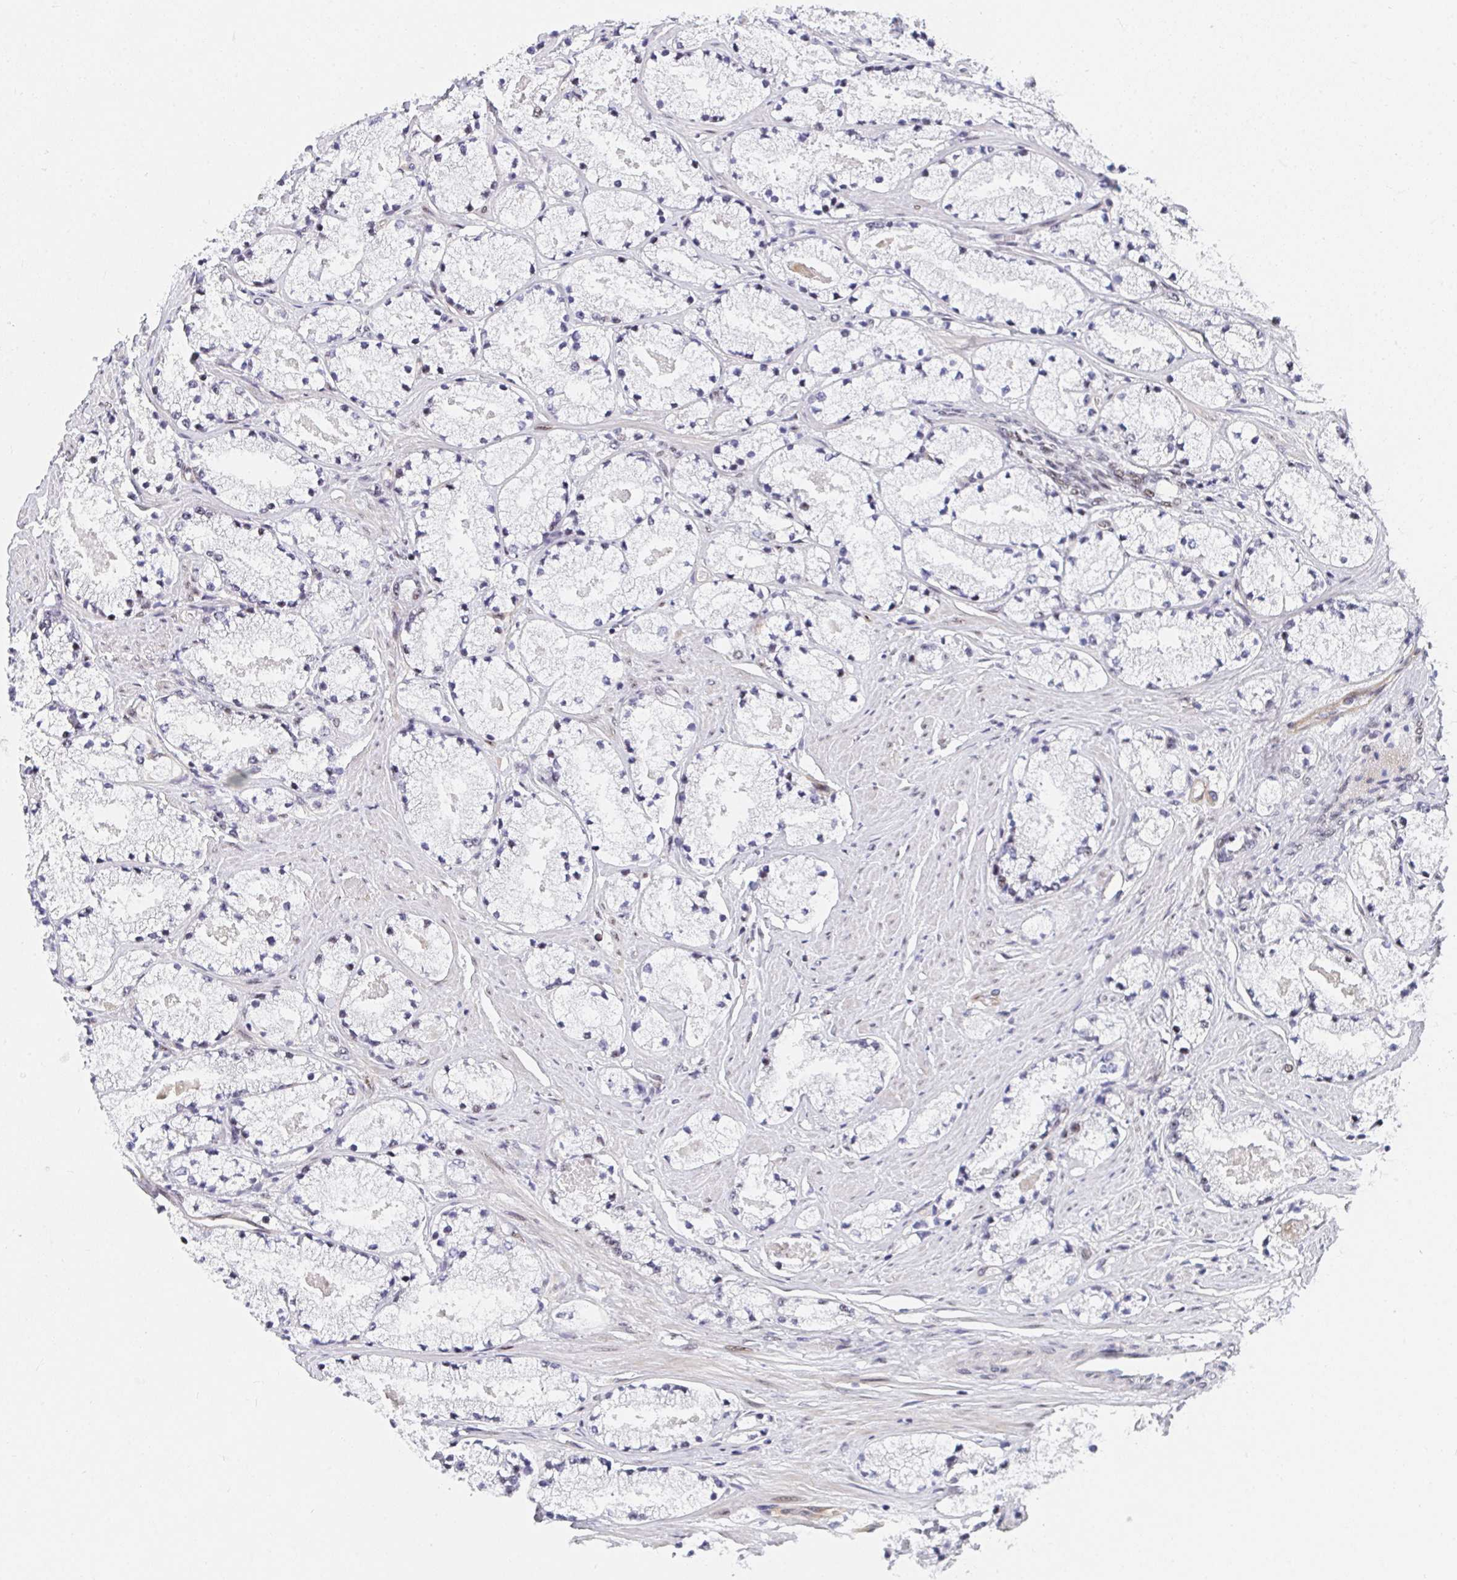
{"staining": {"intensity": "negative", "quantity": "none", "location": "none"}, "tissue": "prostate cancer", "cell_type": "Tumor cells", "image_type": "cancer", "snomed": [{"axis": "morphology", "description": "Adenocarcinoma, High grade"}, {"axis": "topography", "description": "Prostate"}], "caption": "This is an IHC micrograph of prostate high-grade adenocarcinoma. There is no positivity in tumor cells.", "gene": "ZIC3", "patient": {"sex": "male", "age": 63}}